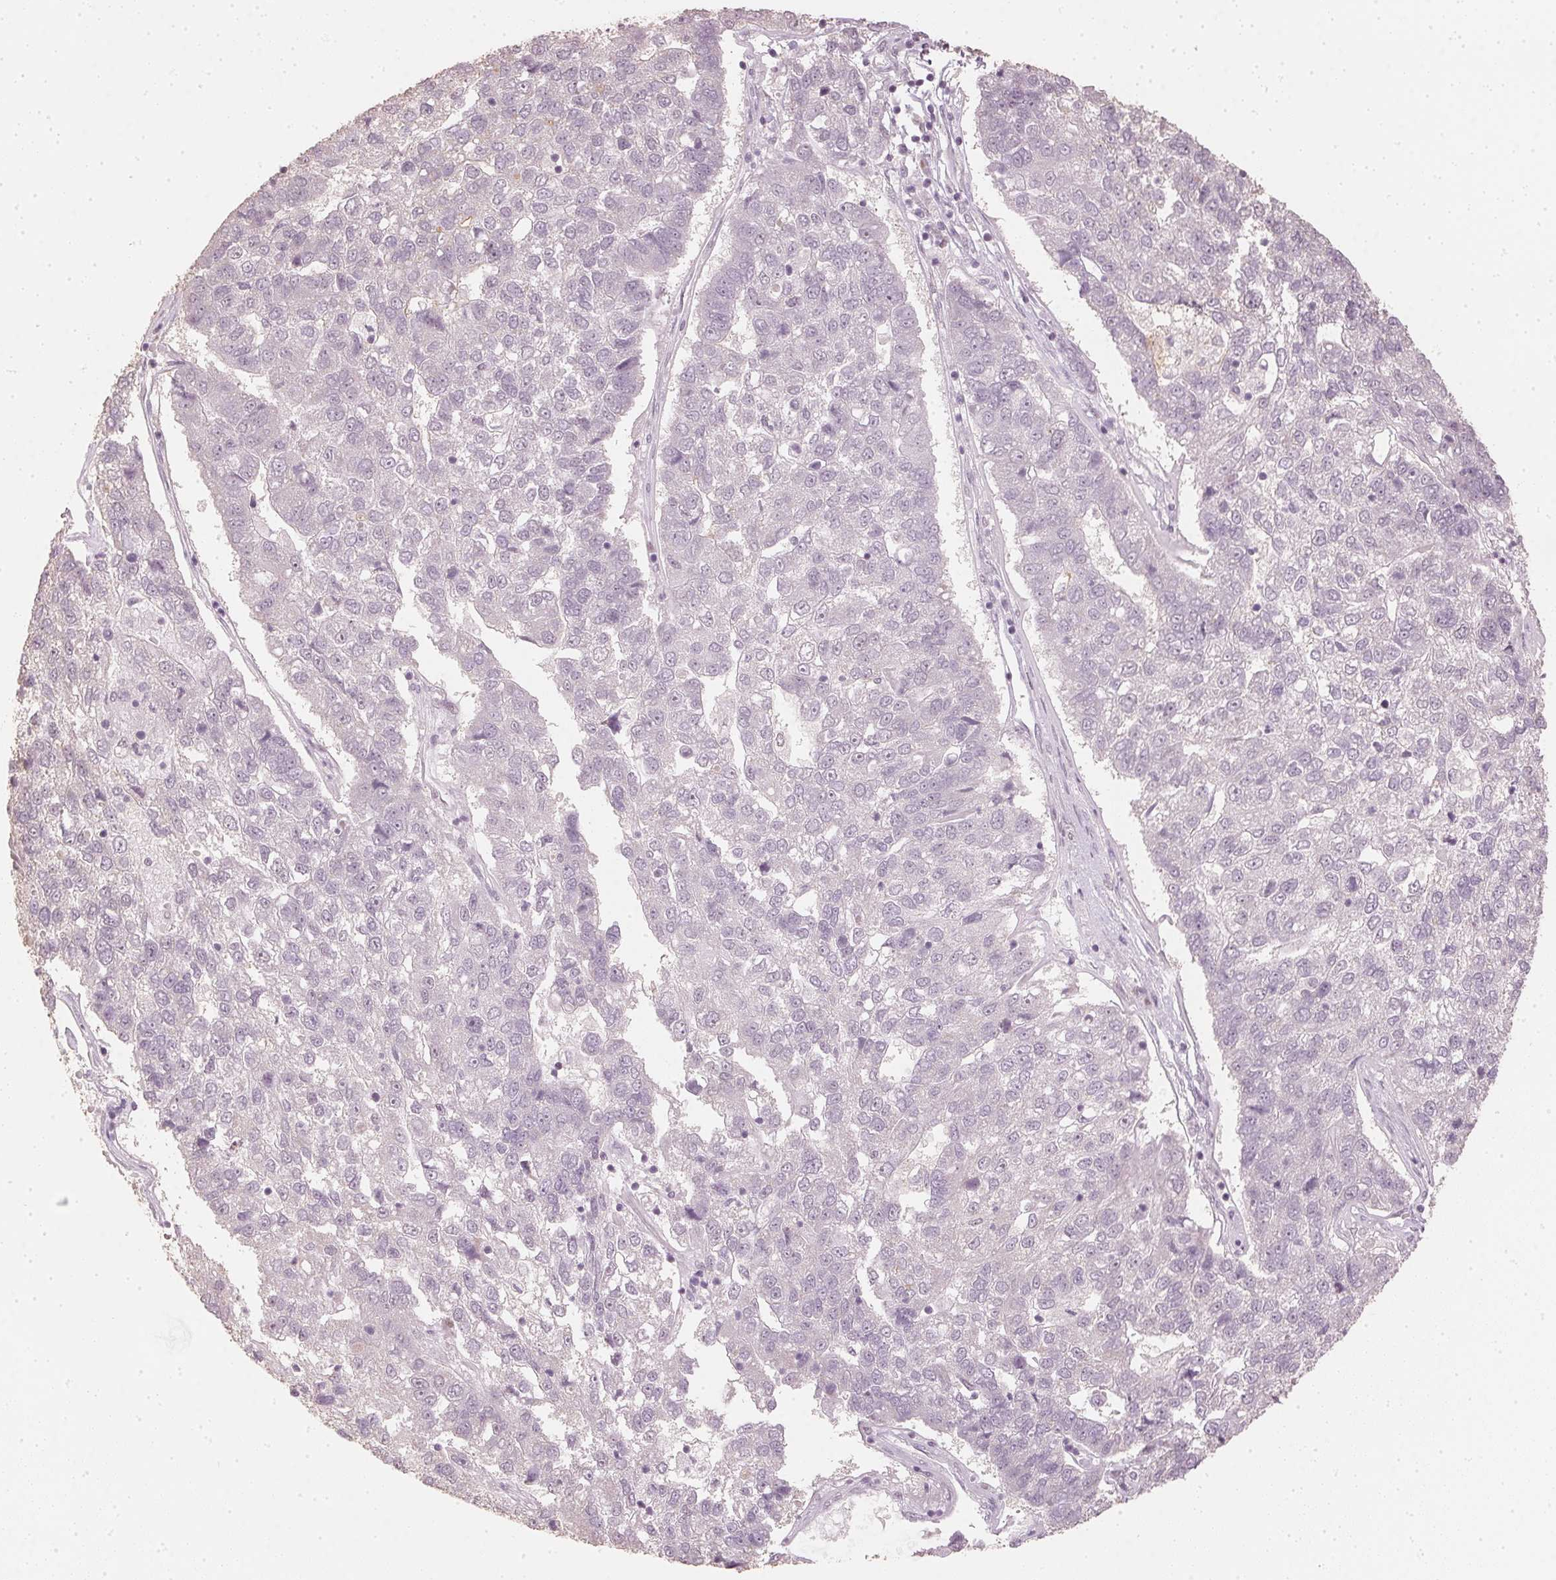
{"staining": {"intensity": "negative", "quantity": "none", "location": "none"}, "tissue": "pancreatic cancer", "cell_type": "Tumor cells", "image_type": "cancer", "snomed": [{"axis": "morphology", "description": "Adenocarcinoma, NOS"}, {"axis": "topography", "description": "Pancreas"}], "caption": "IHC of pancreatic cancer (adenocarcinoma) reveals no staining in tumor cells.", "gene": "SLC39A3", "patient": {"sex": "female", "age": 61}}